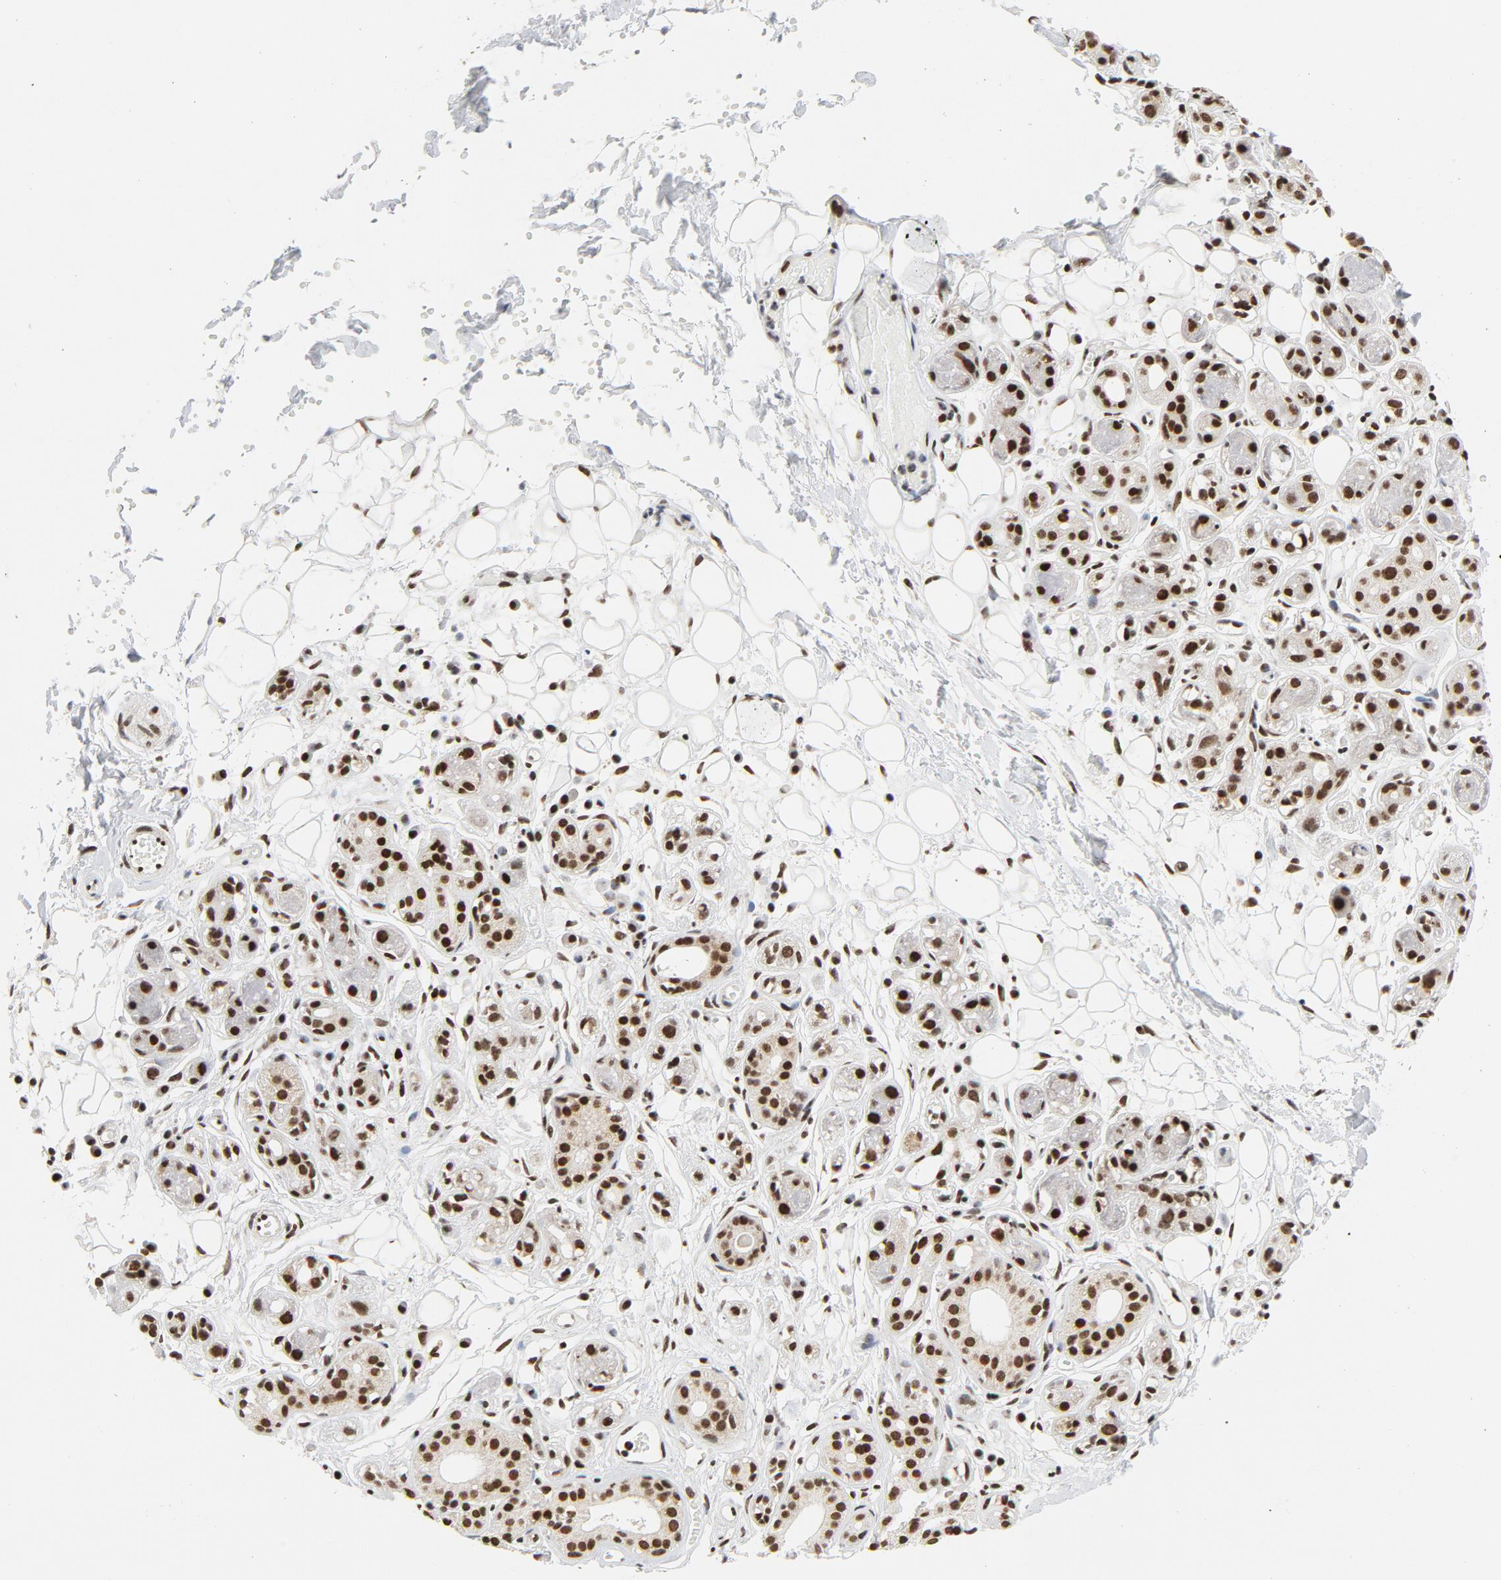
{"staining": {"intensity": "strong", "quantity": ">75%", "location": "nuclear"}, "tissue": "salivary gland", "cell_type": "Glandular cells", "image_type": "normal", "snomed": [{"axis": "morphology", "description": "Normal tissue, NOS"}, {"axis": "topography", "description": "Salivary gland"}], "caption": "Protein expression analysis of normal salivary gland reveals strong nuclear positivity in approximately >75% of glandular cells. (DAB IHC, brown staining for protein, blue staining for nuclei).", "gene": "ERCC1", "patient": {"sex": "male", "age": 54}}